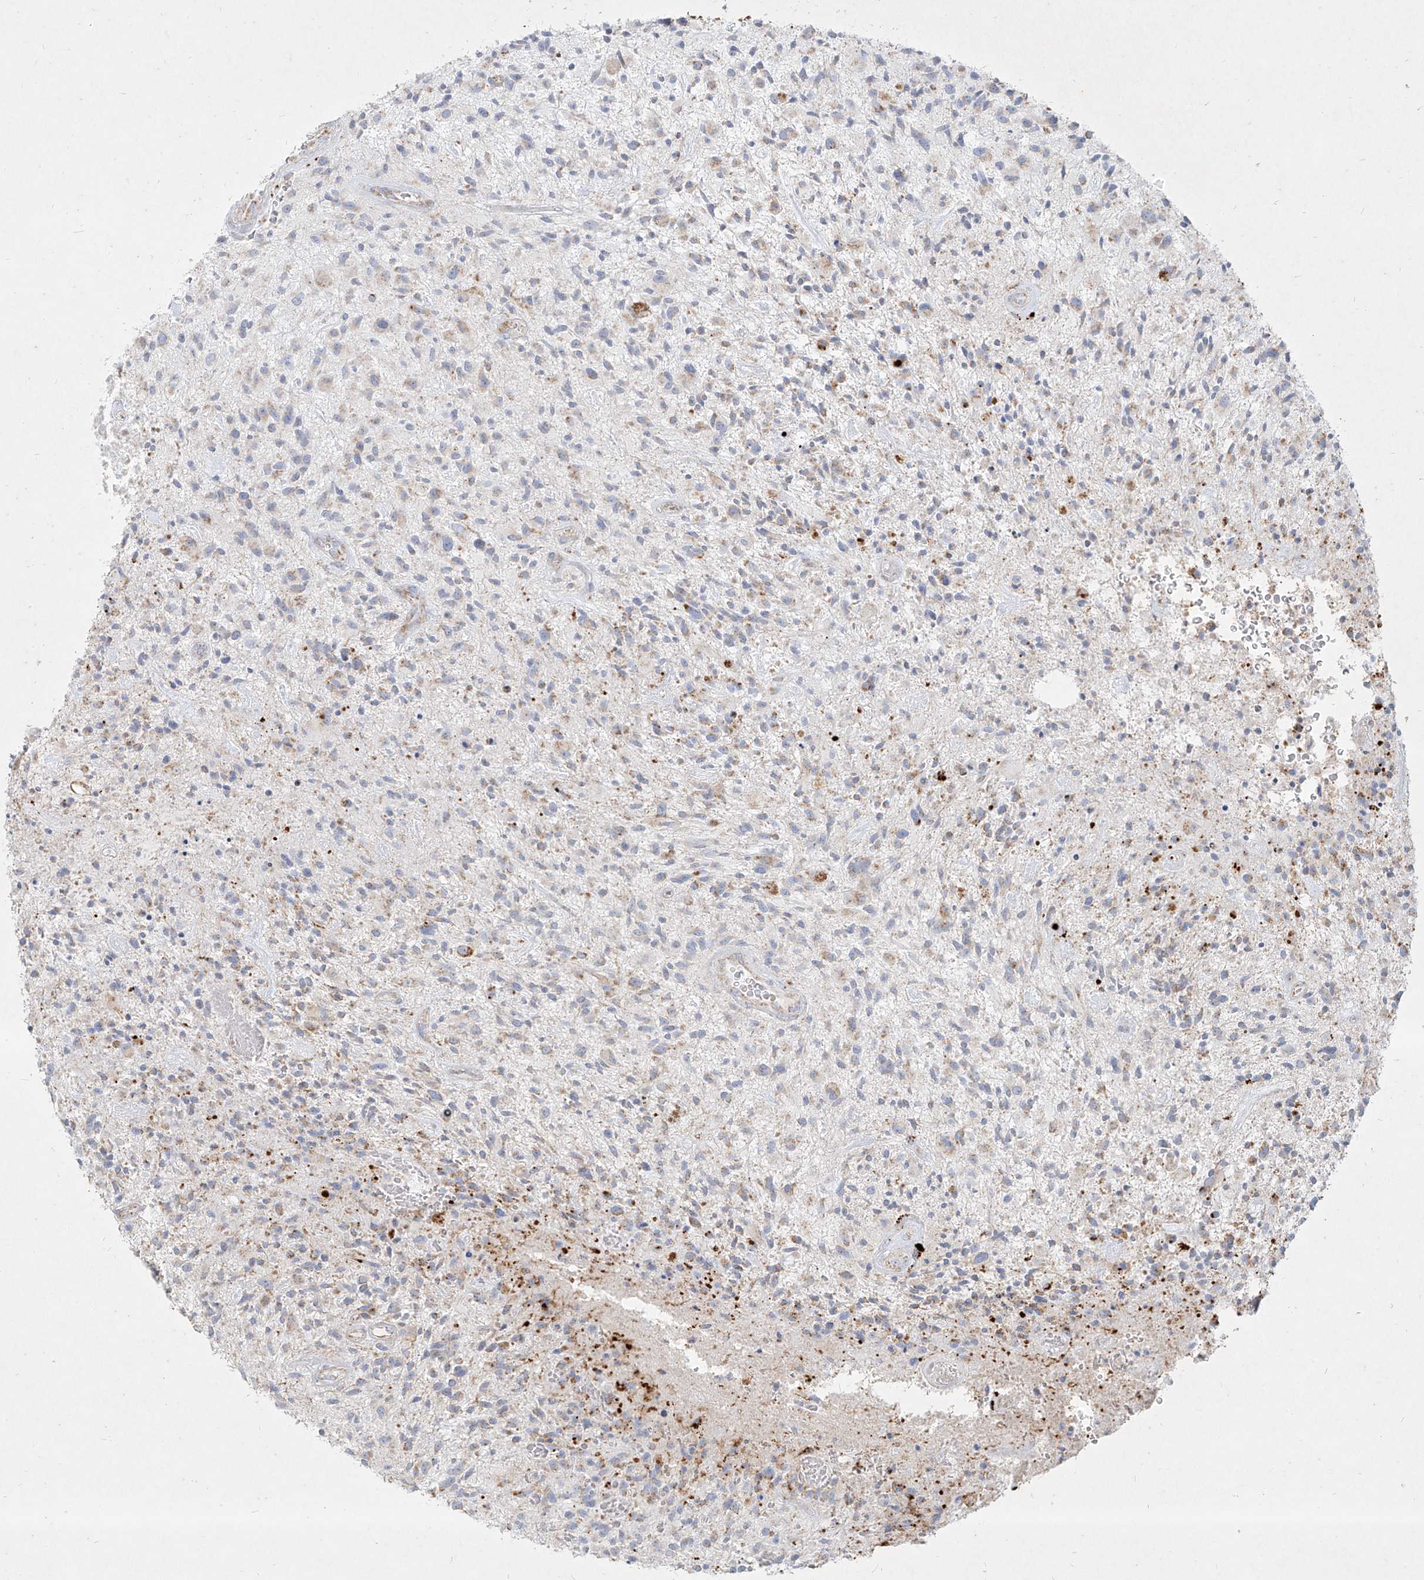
{"staining": {"intensity": "weak", "quantity": "<25%", "location": "cytoplasmic/membranous"}, "tissue": "glioma", "cell_type": "Tumor cells", "image_type": "cancer", "snomed": [{"axis": "morphology", "description": "Glioma, malignant, High grade"}, {"axis": "topography", "description": "Brain"}], "caption": "DAB immunohistochemical staining of malignant glioma (high-grade) reveals no significant positivity in tumor cells.", "gene": "MTX2", "patient": {"sex": "male", "age": 47}}